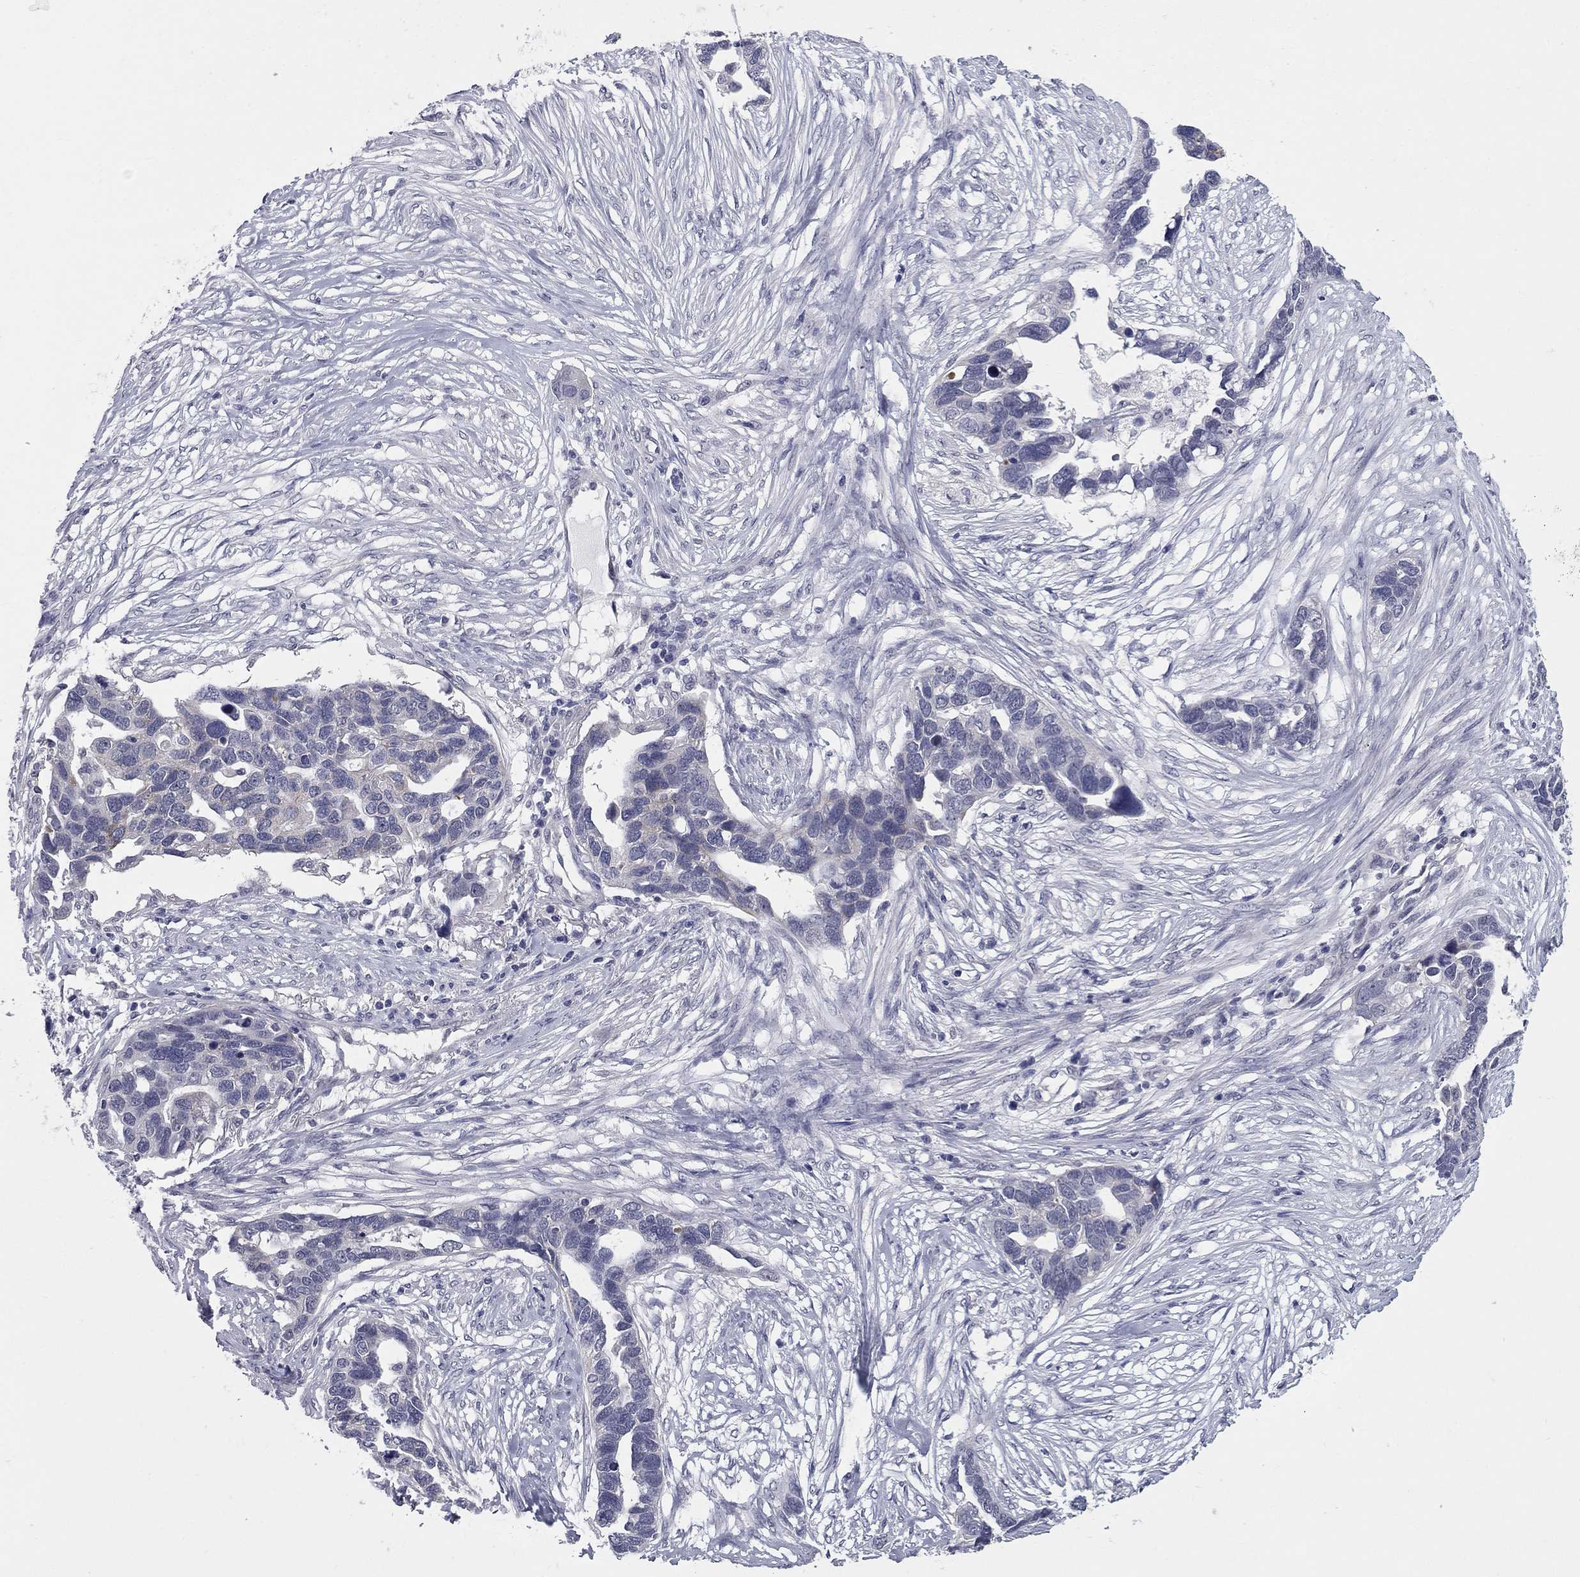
{"staining": {"intensity": "weak", "quantity": "<25%", "location": "cytoplasmic/membranous"}, "tissue": "ovarian cancer", "cell_type": "Tumor cells", "image_type": "cancer", "snomed": [{"axis": "morphology", "description": "Cystadenocarcinoma, serous, NOS"}, {"axis": "topography", "description": "Ovary"}], "caption": "Histopathology image shows no protein positivity in tumor cells of ovarian serous cystadenocarcinoma tissue. (DAB (3,3'-diaminobenzidine) immunohistochemistry visualized using brightfield microscopy, high magnification).", "gene": "SHOC2", "patient": {"sex": "female", "age": 54}}